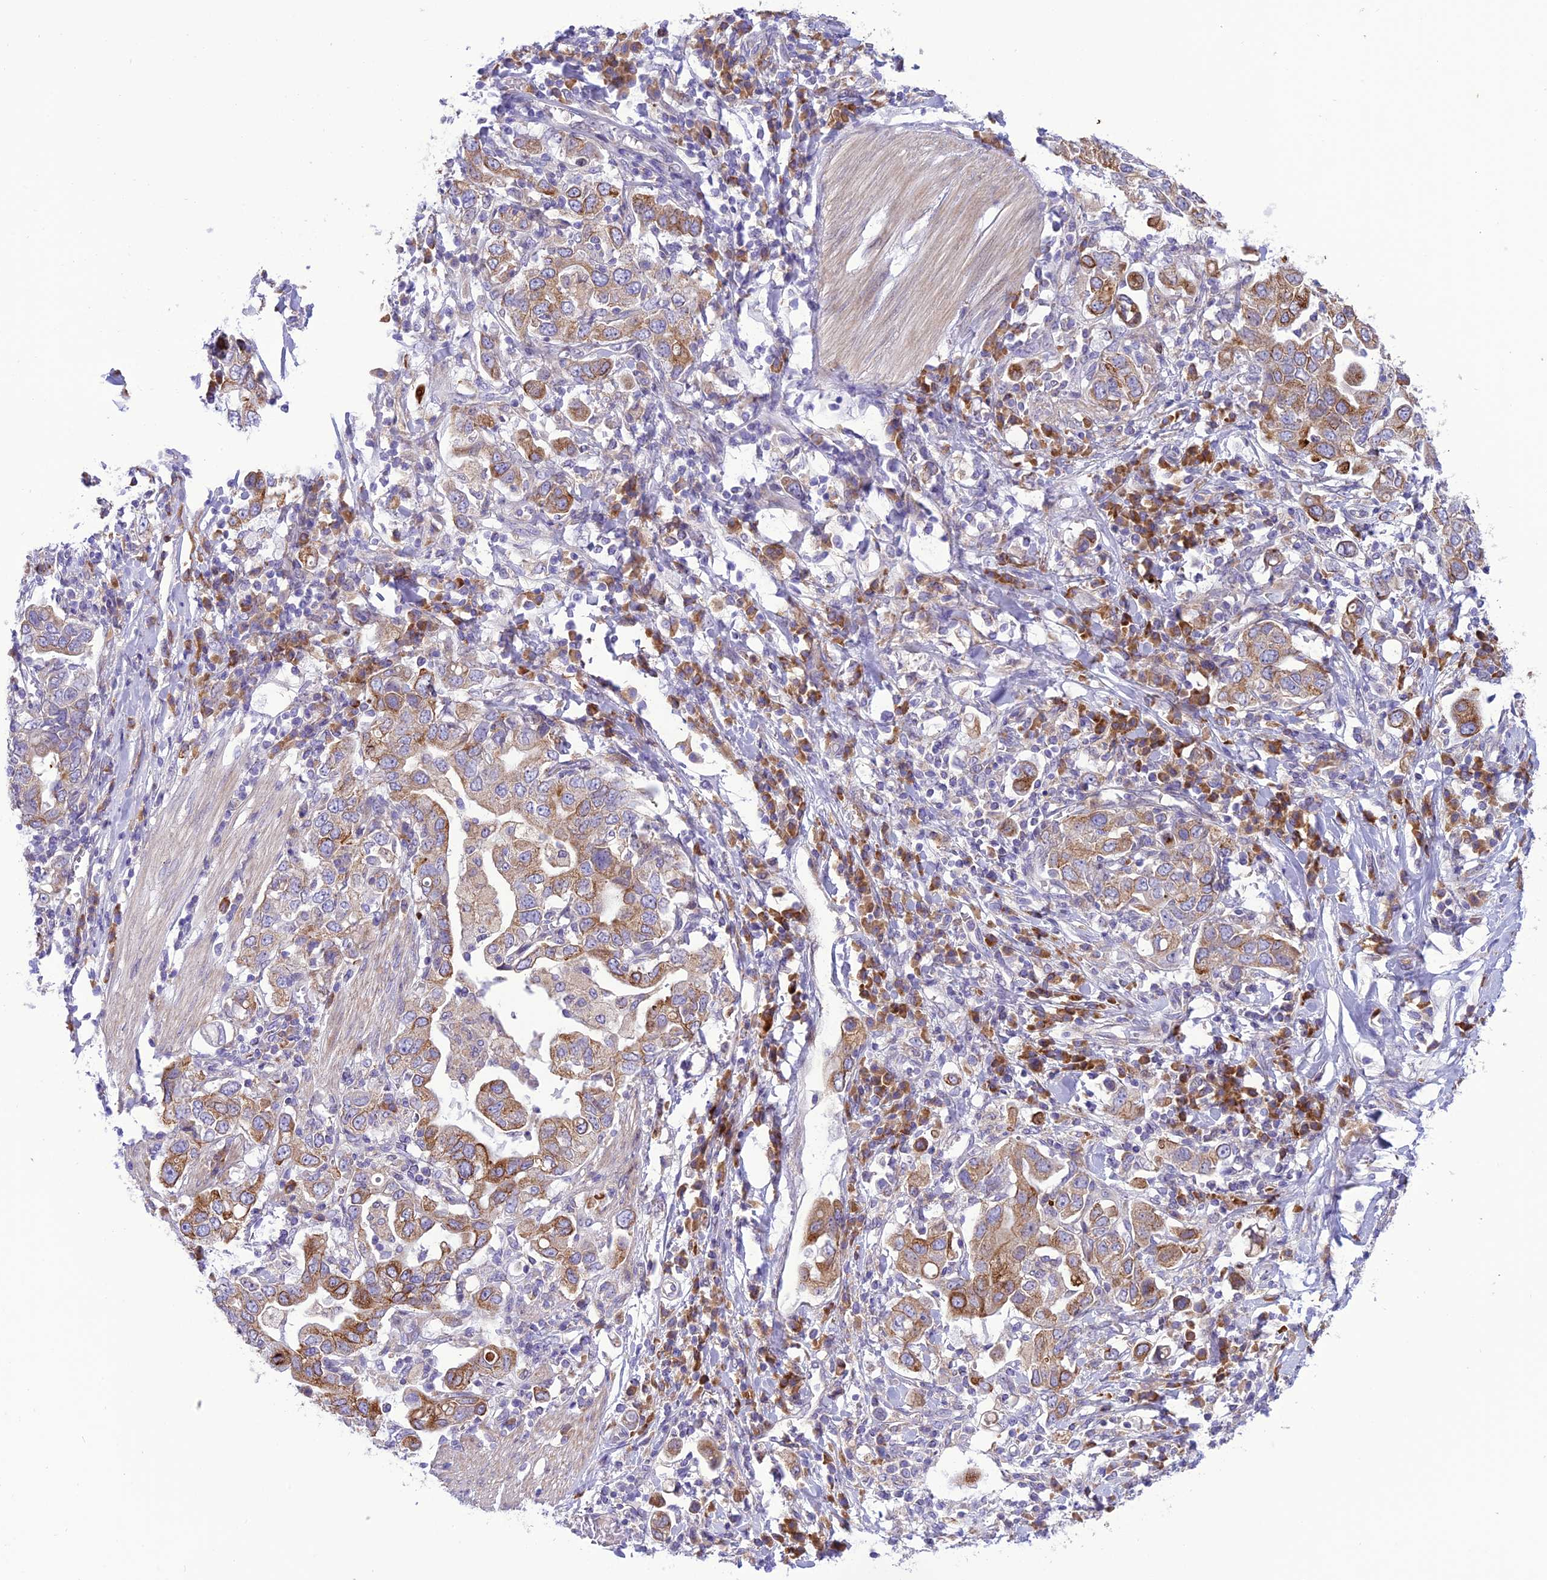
{"staining": {"intensity": "moderate", "quantity": ">75%", "location": "cytoplasmic/membranous"}, "tissue": "stomach cancer", "cell_type": "Tumor cells", "image_type": "cancer", "snomed": [{"axis": "morphology", "description": "Adenocarcinoma, NOS"}, {"axis": "topography", "description": "Stomach, upper"}], "caption": "Human stomach adenocarcinoma stained for a protein (brown) reveals moderate cytoplasmic/membranous positive positivity in about >75% of tumor cells.", "gene": "JMY", "patient": {"sex": "male", "age": 62}}